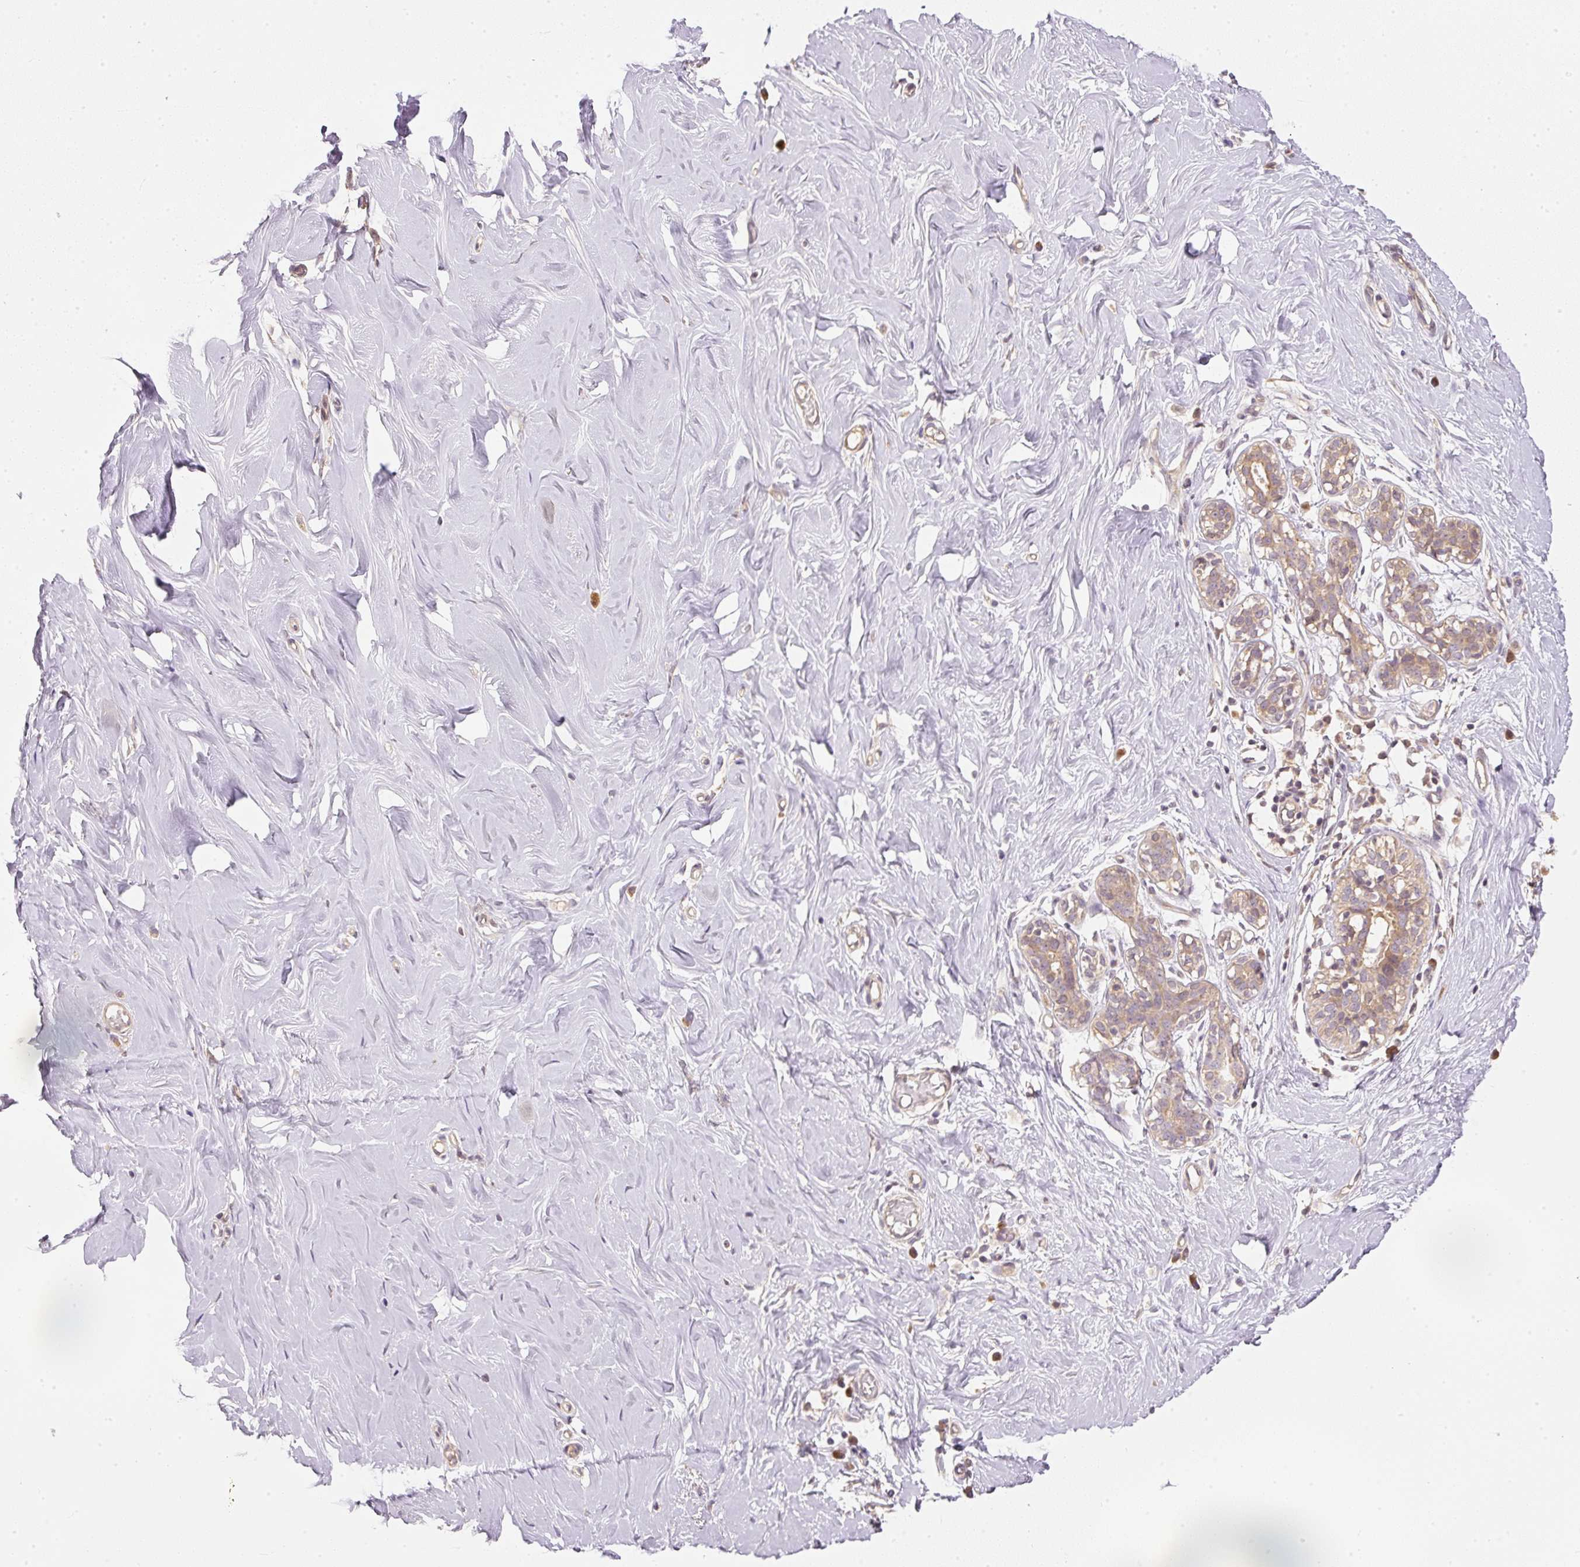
{"staining": {"intensity": "negative", "quantity": "none", "location": "none"}, "tissue": "breast", "cell_type": "Adipocytes", "image_type": "normal", "snomed": [{"axis": "morphology", "description": "Normal tissue, NOS"}, {"axis": "topography", "description": "Breast"}], "caption": "Immunohistochemical staining of benign breast demonstrates no significant staining in adipocytes.", "gene": "CTTNBP2", "patient": {"sex": "female", "age": 27}}